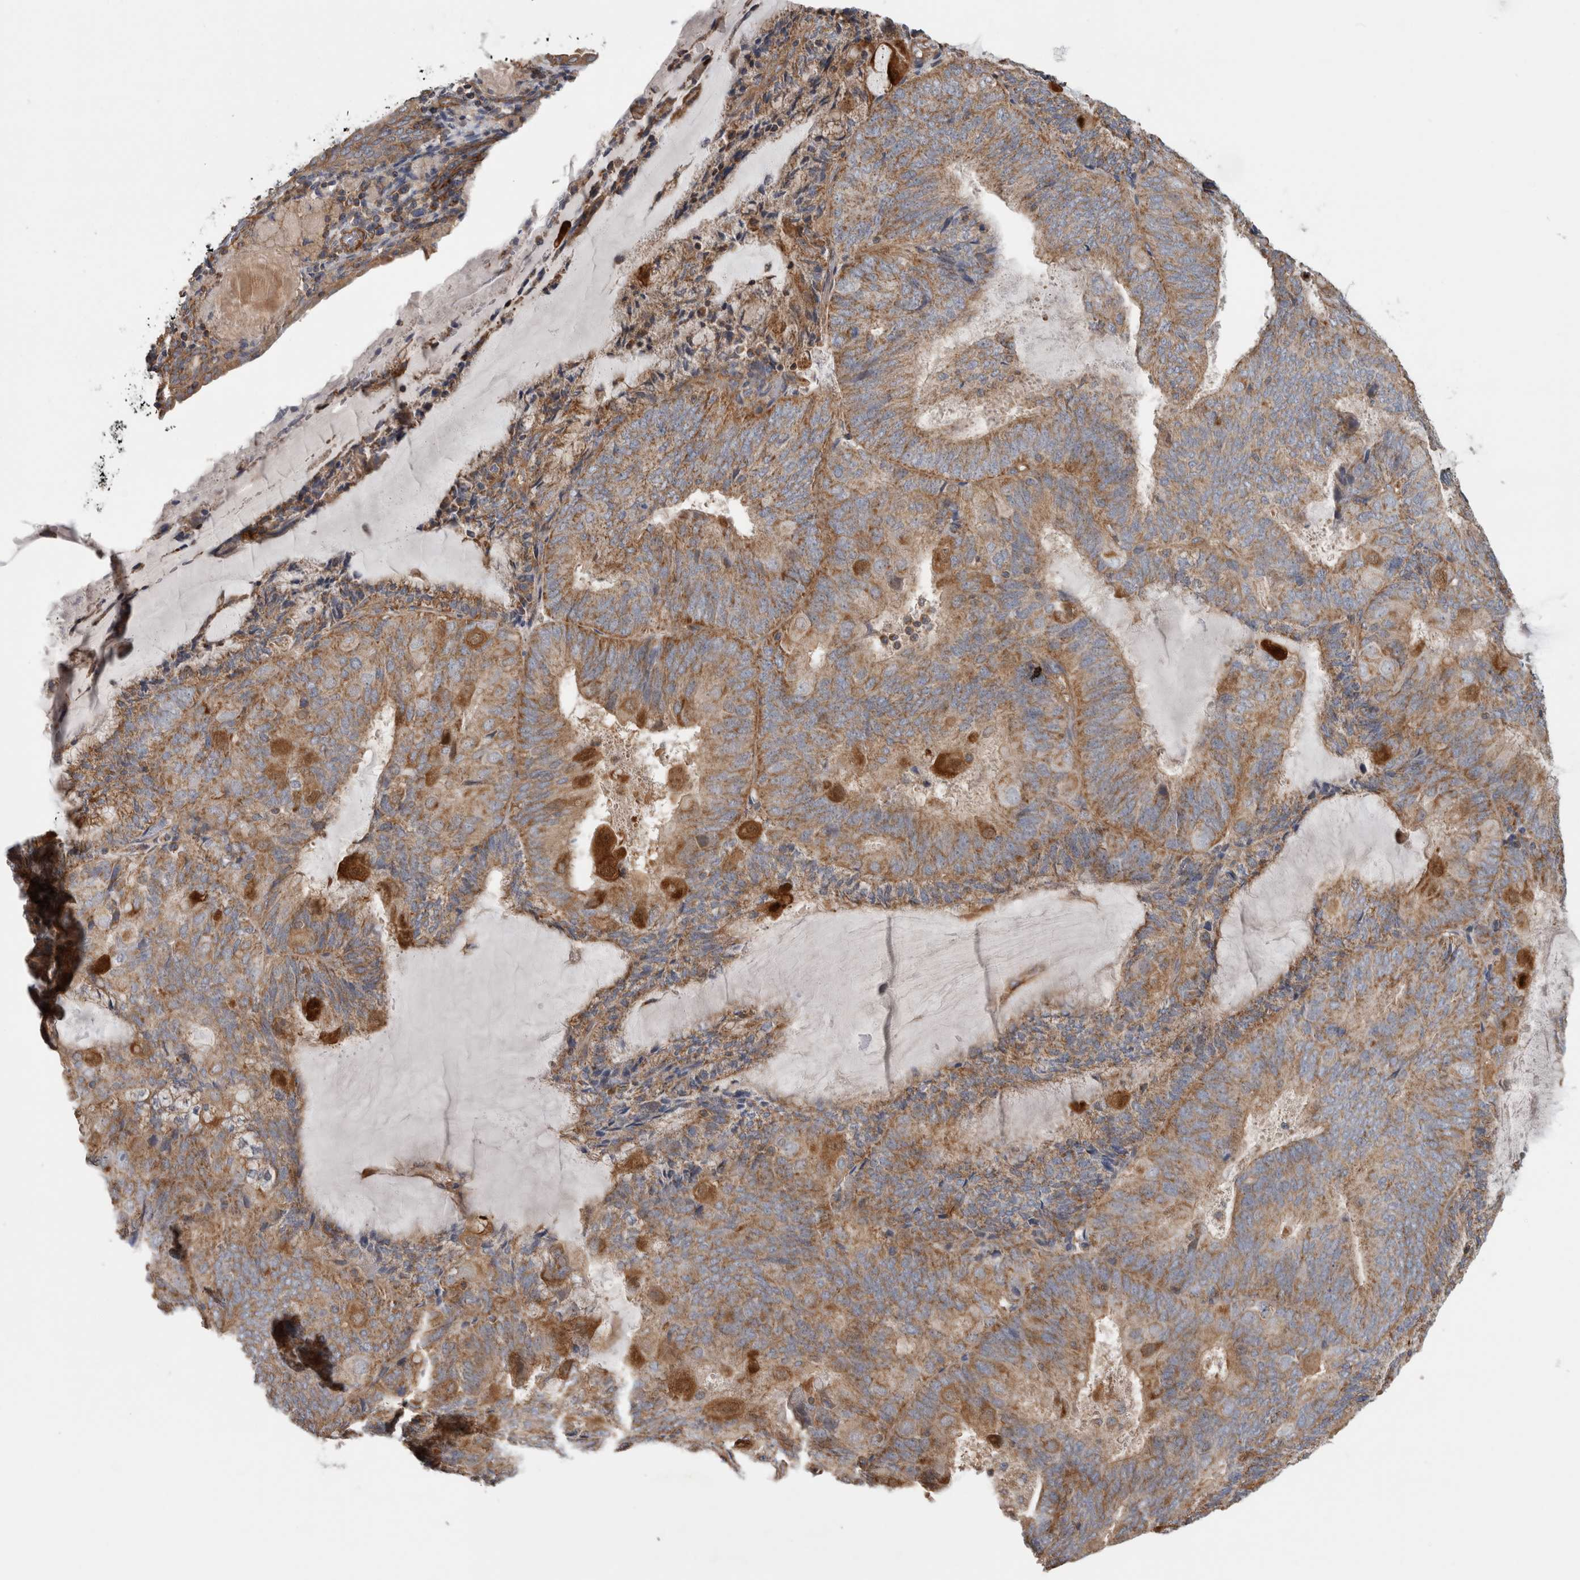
{"staining": {"intensity": "moderate", "quantity": ">75%", "location": "cytoplasmic/membranous"}, "tissue": "endometrial cancer", "cell_type": "Tumor cells", "image_type": "cancer", "snomed": [{"axis": "morphology", "description": "Adenocarcinoma, NOS"}, {"axis": "topography", "description": "Endometrium"}], "caption": "Brown immunohistochemical staining in endometrial cancer shows moderate cytoplasmic/membranous positivity in about >75% of tumor cells. The staining was performed using DAB (3,3'-diaminobenzidine) to visualize the protein expression in brown, while the nuclei were stained in blue with hematoxylin (Magnification: 20x).", "gene": "SFXN2", "patient": {"sex": "female", "age": 81}}